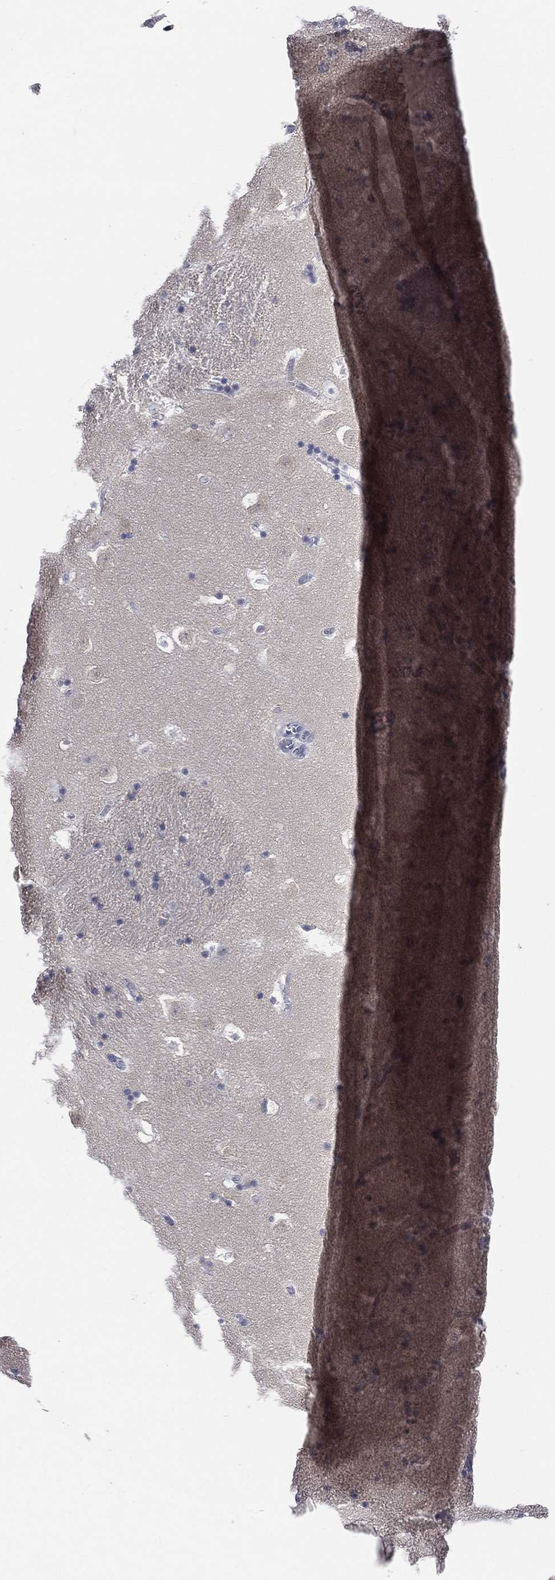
{"staining": {"intensity": "negative", "quantity": "none", "location": "none"}, "tissue": "caudate", "cell_type": "Glial cells", "image_type": "normal", "snomed": [{"axis": "morphology", "description": "Normal tissue, NOS"}, {"axis": "topography", "description": "Lateral ventricle wall"}], "caption": "A micrograph of human caudate is negative for staining in glial cells. (DAB immunohistochemistry with hematoxylin counter stain).", "gene": "C5orf46", "patient": {"sex": "female", "age": 42}}